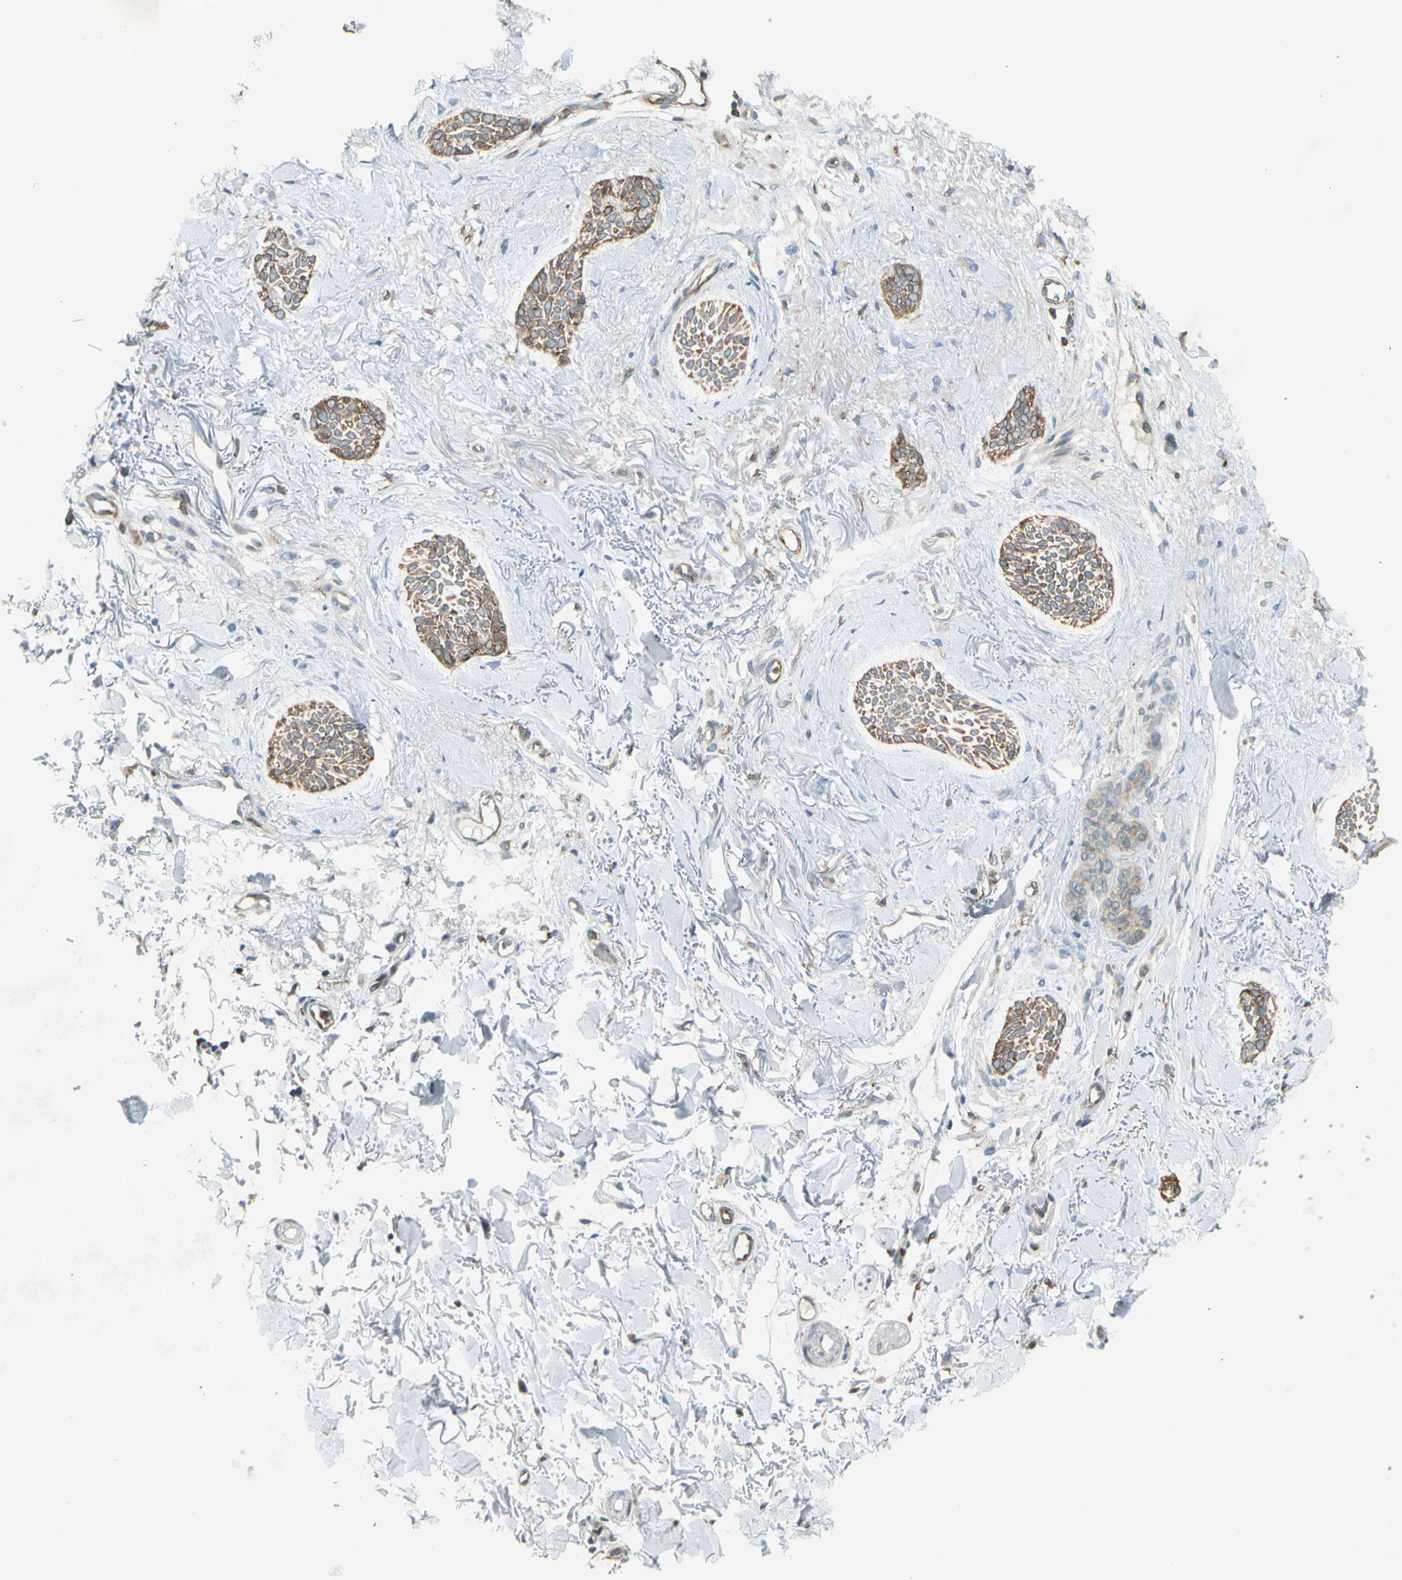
{"staining": {"intensity": "moderate", "quantity": ">75%", "location": "cytoplasmic/membranous"}, "tissue": "skin cancer", "cell_type": "Tumor cells", "image_type": "cancer", "snomed": [{"axis": "morphology", "description": "Normal tissue, NOS"}, {"axis": "morphology", "description": "Basal cell carcinoma"}, {"axis": "topography", "description": "Skin"}], "caption": "Tumor cells display moderate cytoplasmic/membranous positivity in about >75% of cells in skin cancer (basal cell carcinoma). (IHC, brightfield microscopy, high magnification).", "gene": "TRIO", "patient": {"sex": "female", "age": 84}}